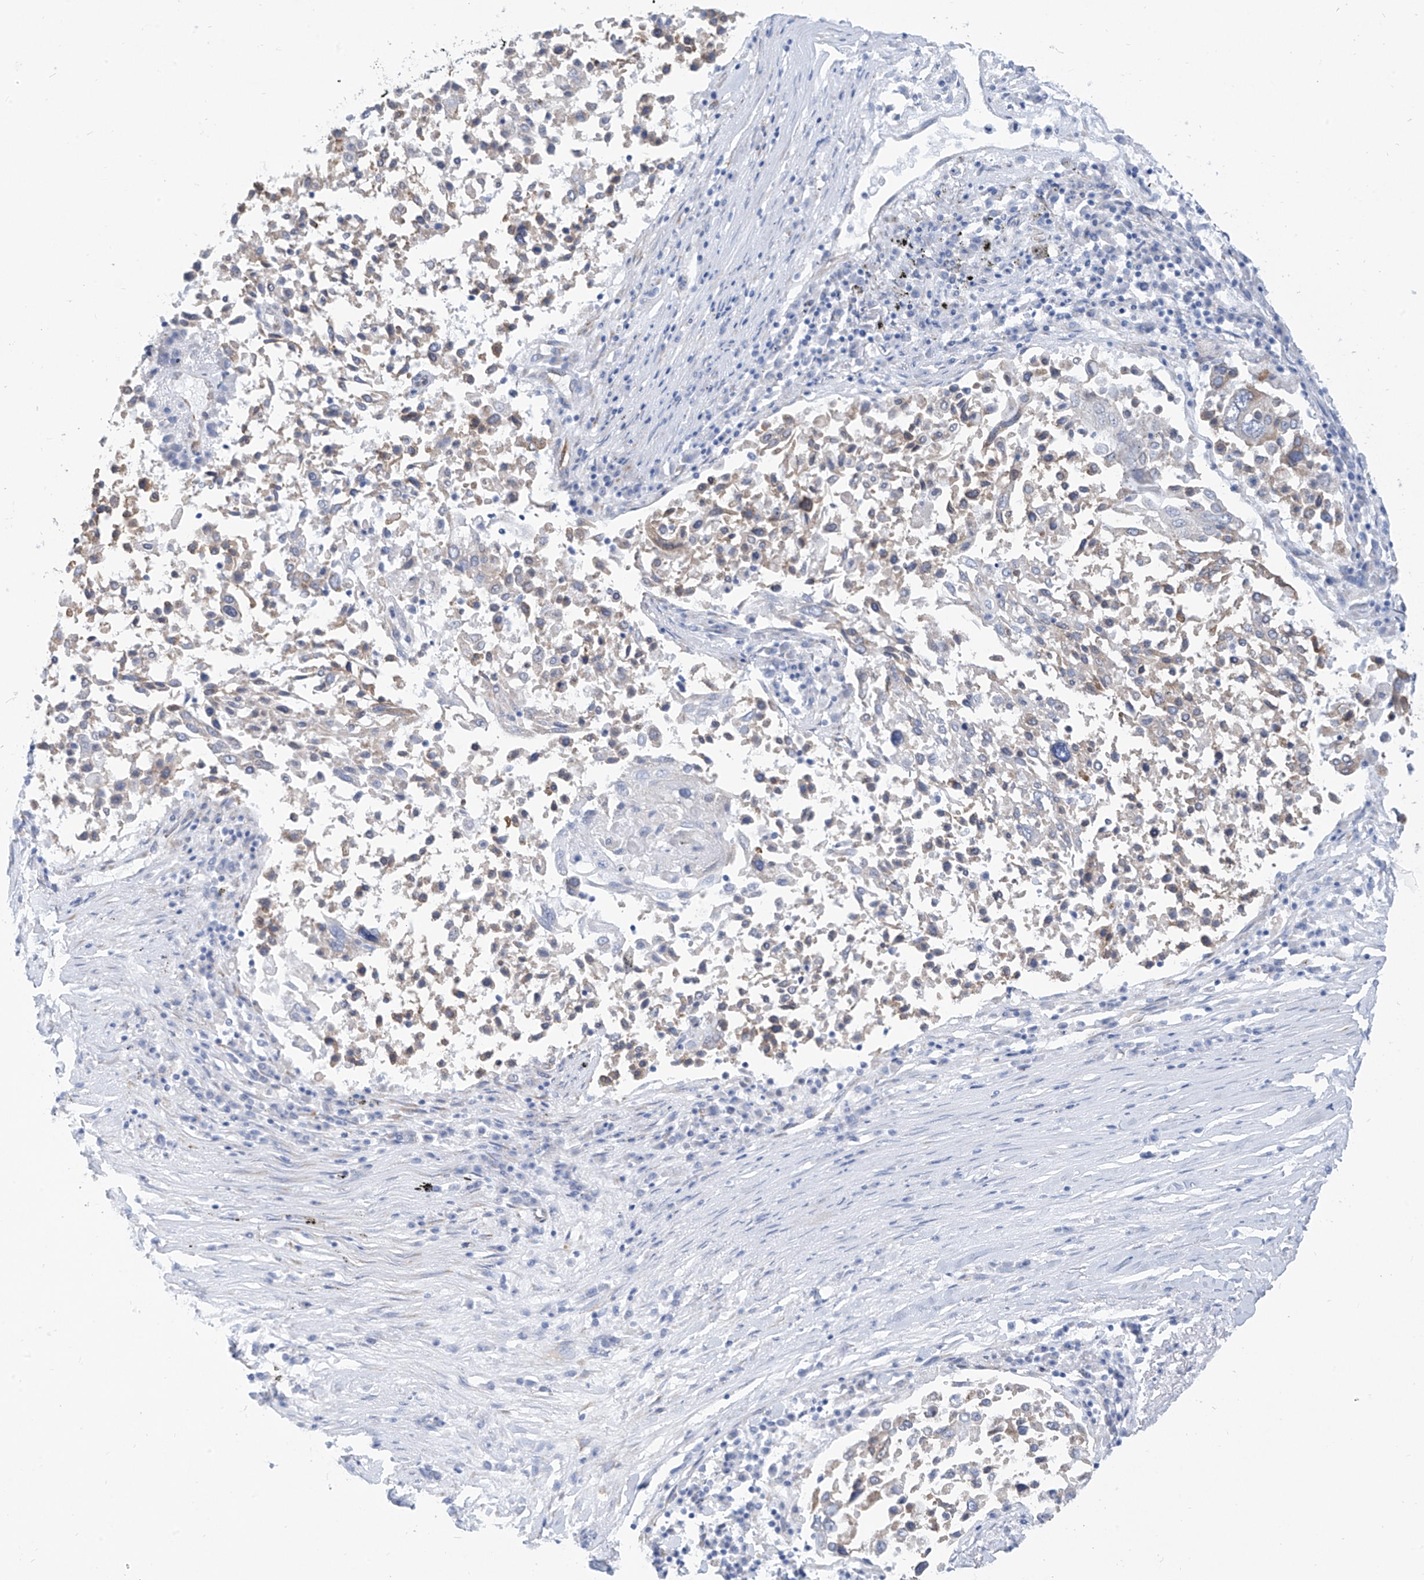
{"staining": {"intensity": "moderate", "quantity": "<25%", "location": "cytoplasmic/membranous"}, "tissue": "lung cancer", "cell_type": "Tumor cells", "image_type": "cancer", "snomed": [{"axis": "morphology", "description": "Squamous cell carcinoma, NOS"}, {"axis": "topography", "description": "Lung"}], "caption": "A brown stain highlights moderate cytoplasmic/membranous expression of a protein in human squamous cell carcinoma (lung) tumor cells.", "gene": "RCN2", "patient": {"sex": "male", "age": 65}}